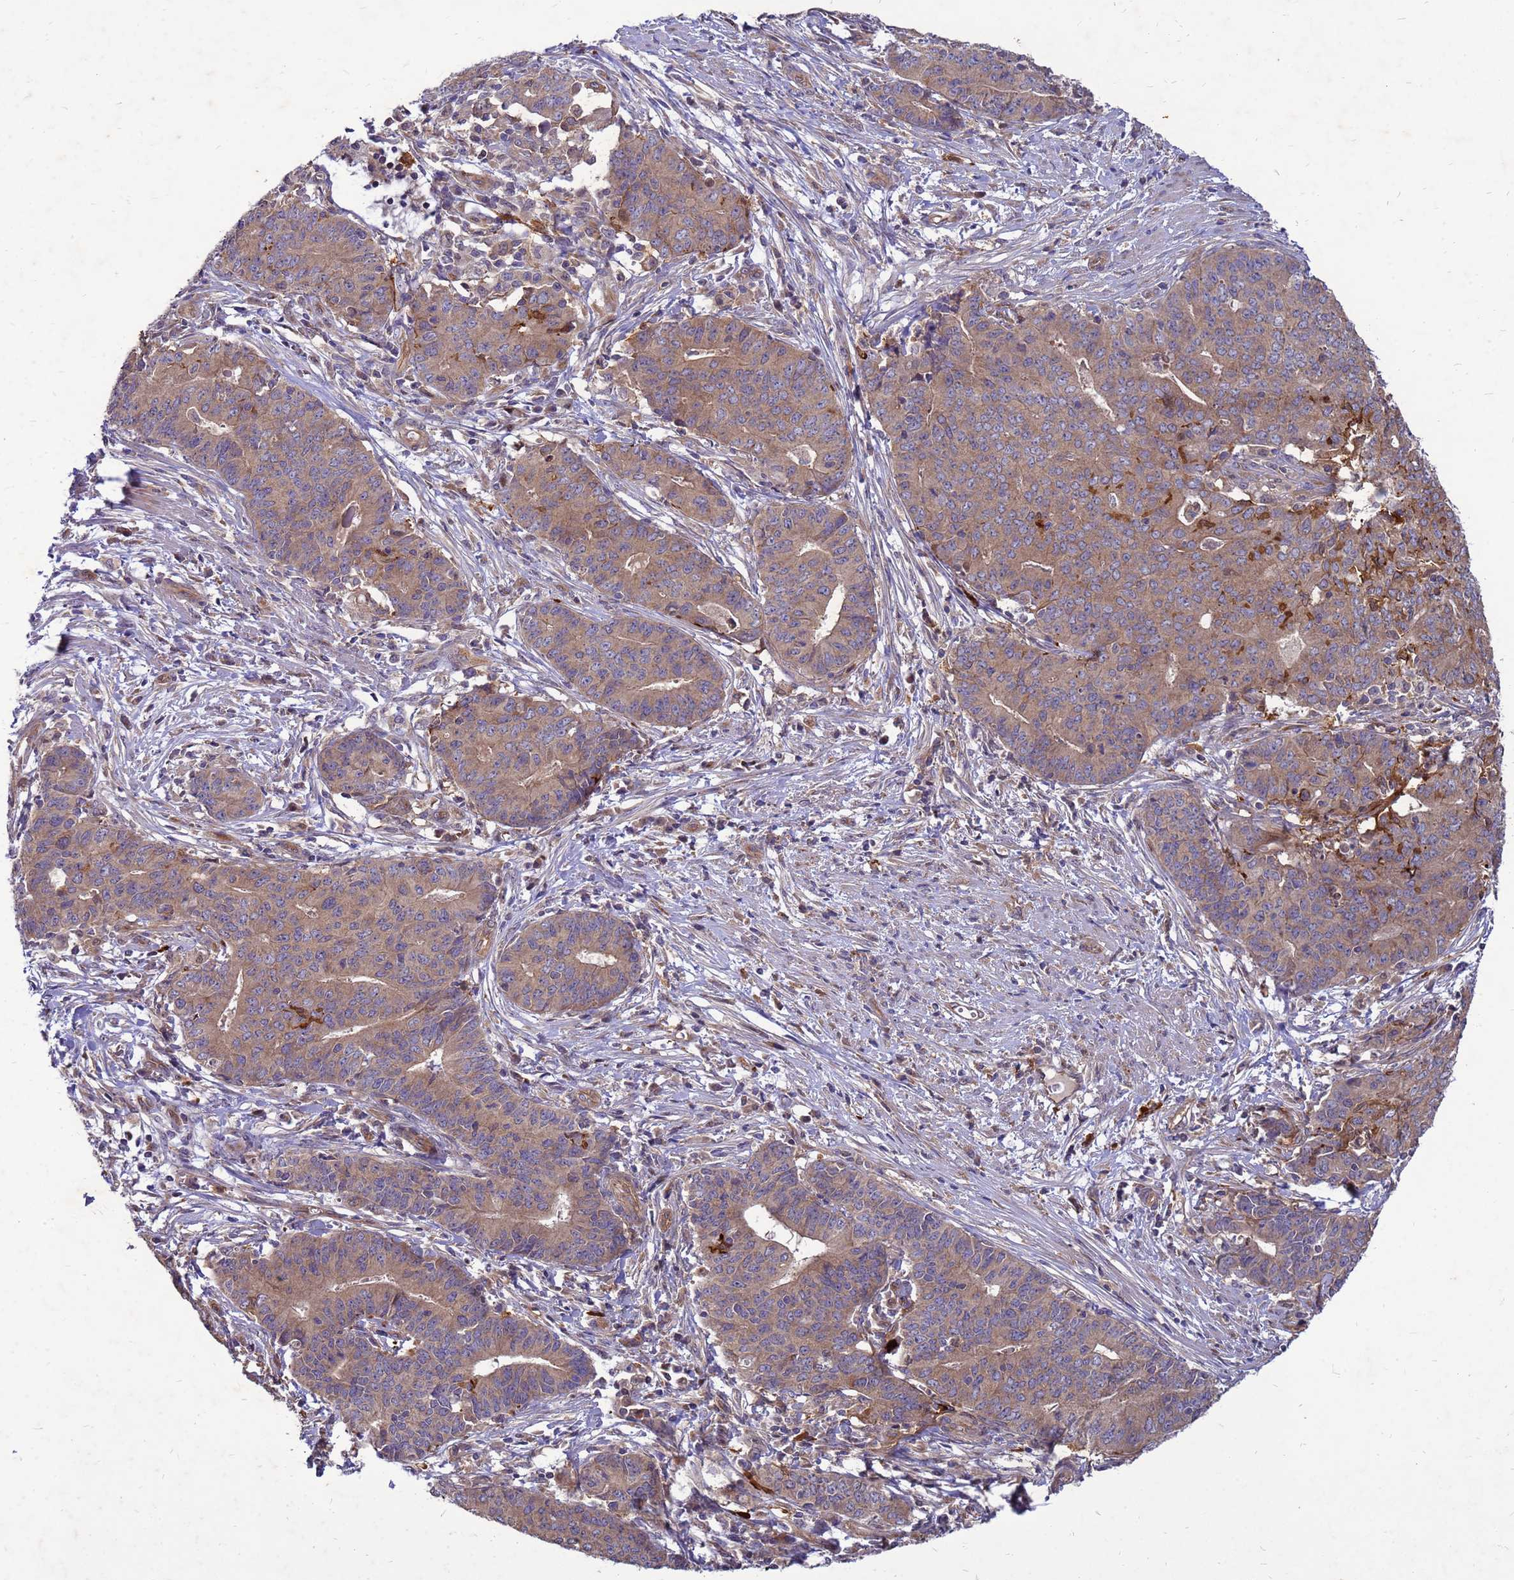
{"staining": {"intensity": "moderate", "quantity": ">75%", "location": "cytoplasmic/membranous"}, "tissue": "endometrial cancer", "cell_type": "Tumor cells", "image_type": "cancer", "snomed": [{"axis": "morphology", "description": "Adenocarcinoma, NOS"}, {"axis": "topography", "description": "Endometrium"}], "caption": "Human endometrial cancer stained with a protein marker shows moderate staining in tumor cells.", "gene": "RNF215", "patient": {"sex": "female", "age": 59}}